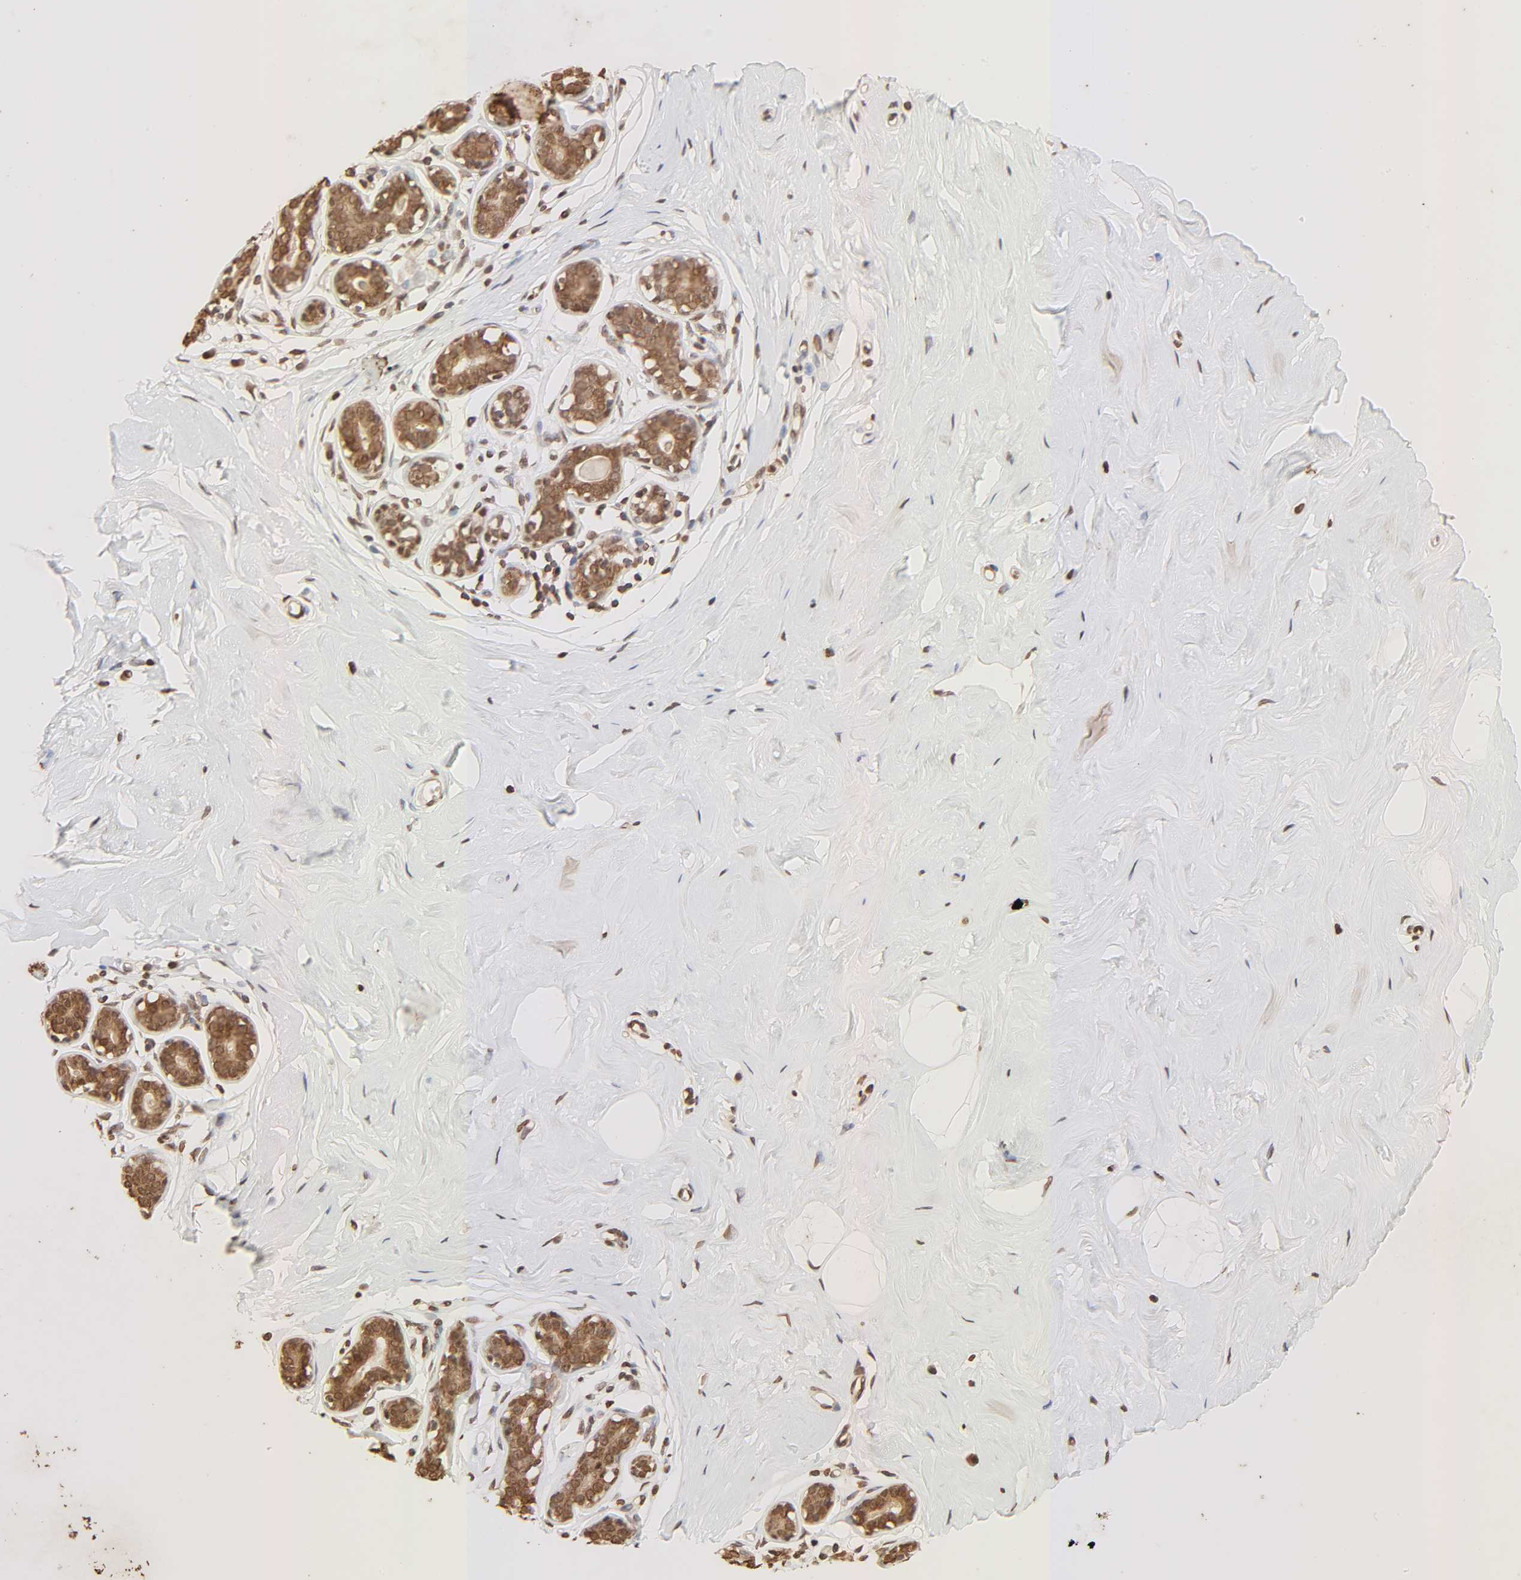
{"staining": {"intensity": "strong", "quantity": ">75%", "location": "nuclear"}, "tissue": "breast", "cell_type": "Adipocytes", "image_type": "normal", "snomed": [{"axis": "morphology", "description": "Normal tissue, NOS"}, {"axis": "topography", "description": "Breast"}], "caption": "High-power microscopy captured an immunohistochemistry (IHC) image of unremarkable breast, revealing strong nuclear expression in approximately >75% of adipocytes.", "gene": "TBL1X", "patient": {"sex": "female", "age": 23}}